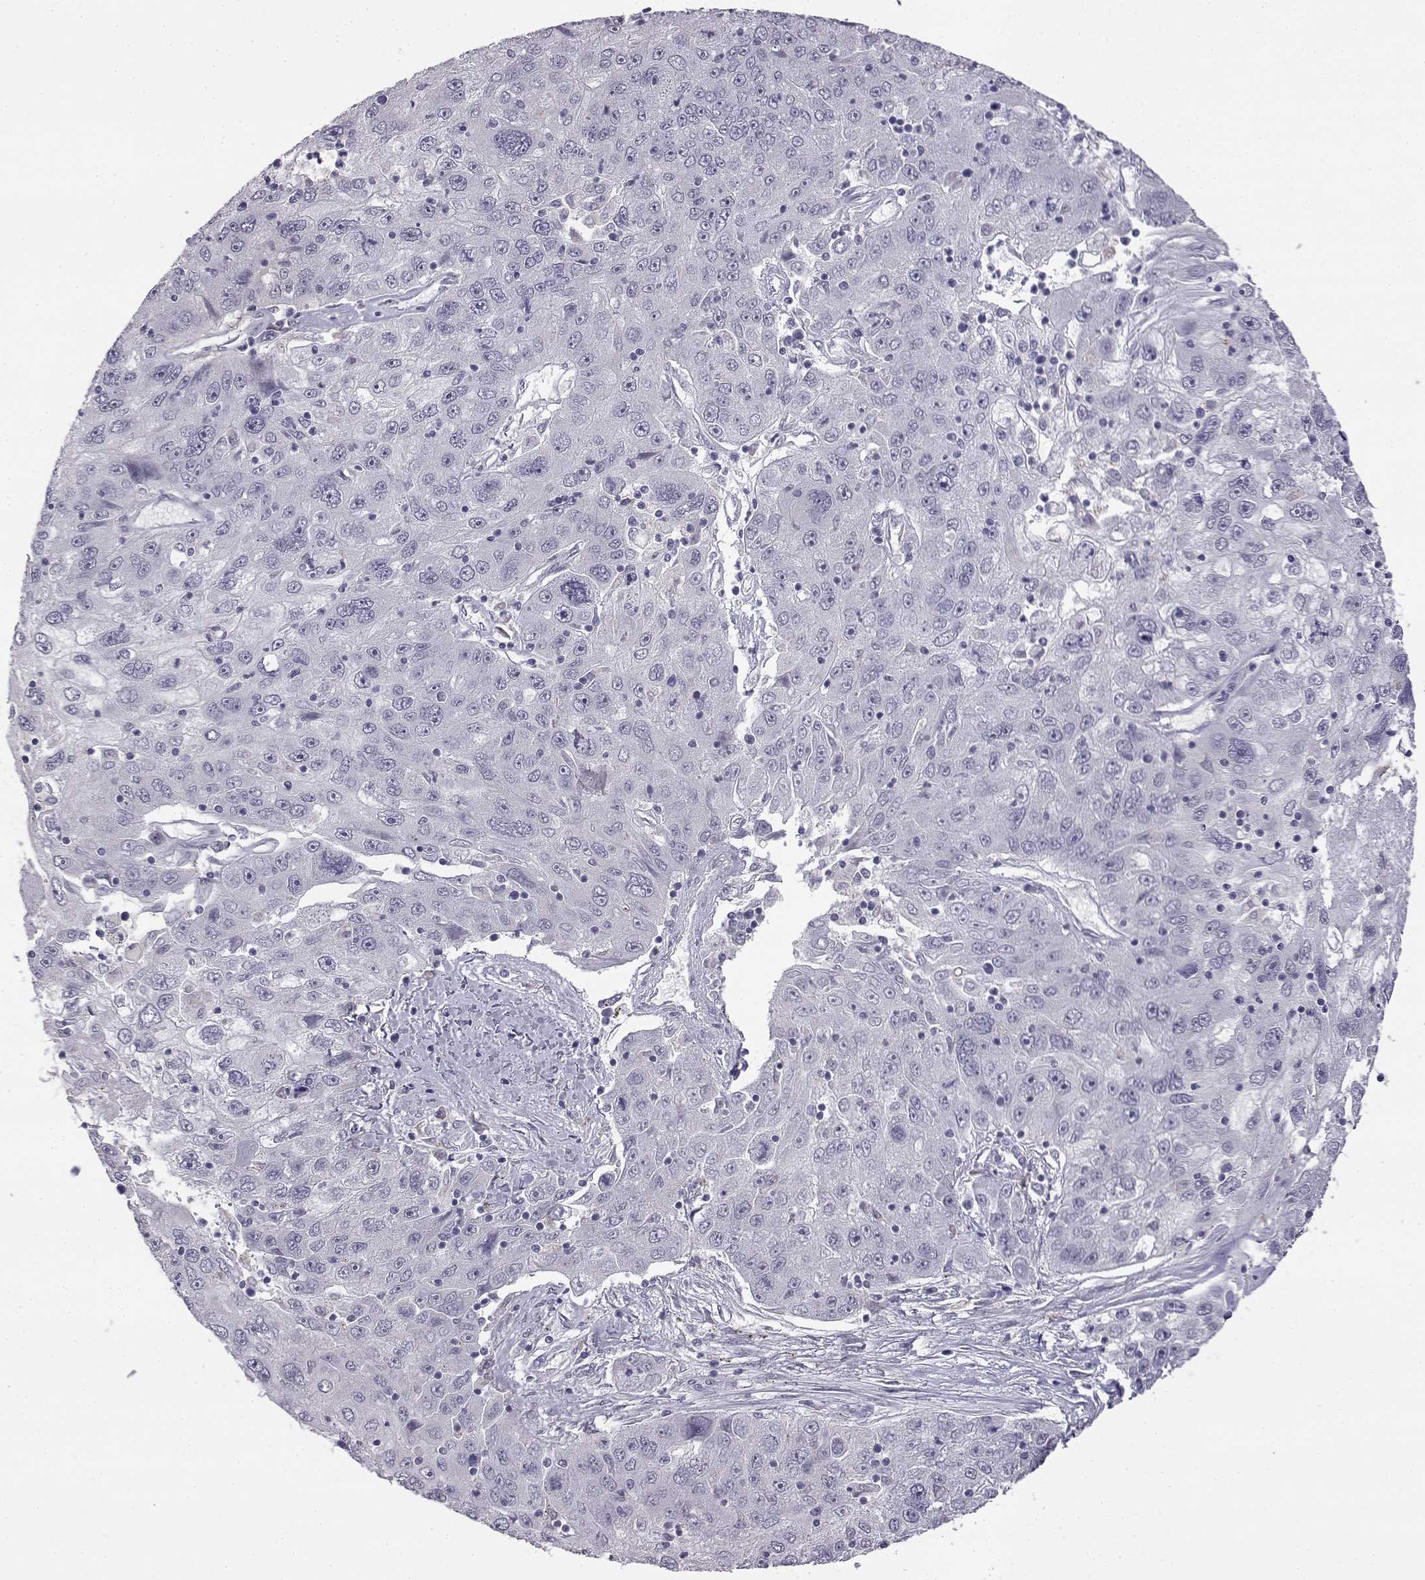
{"staining": {"intensity": "negative", "quantity": "none", "location": "none"}, "tissue": "stomach cancer", "cell_type": "Tumor cells", "image_type": "cancer", "snomed": [{"axis": "morphology", "description": "Adenocarcinoma, NOS"}, {"axis": "topography", "description": "Stomach"}], "caption": "High magnification brightfield microscopy of stomach cancer (adenocarcinoma) stained with DAB (3,3'-diaminobenzidine) (brown) and counterstained with hematoxylin (blue): tumor cells show no significant expression.", "gene": "VGF", "patient": {"sex": "male", "age": 56}}